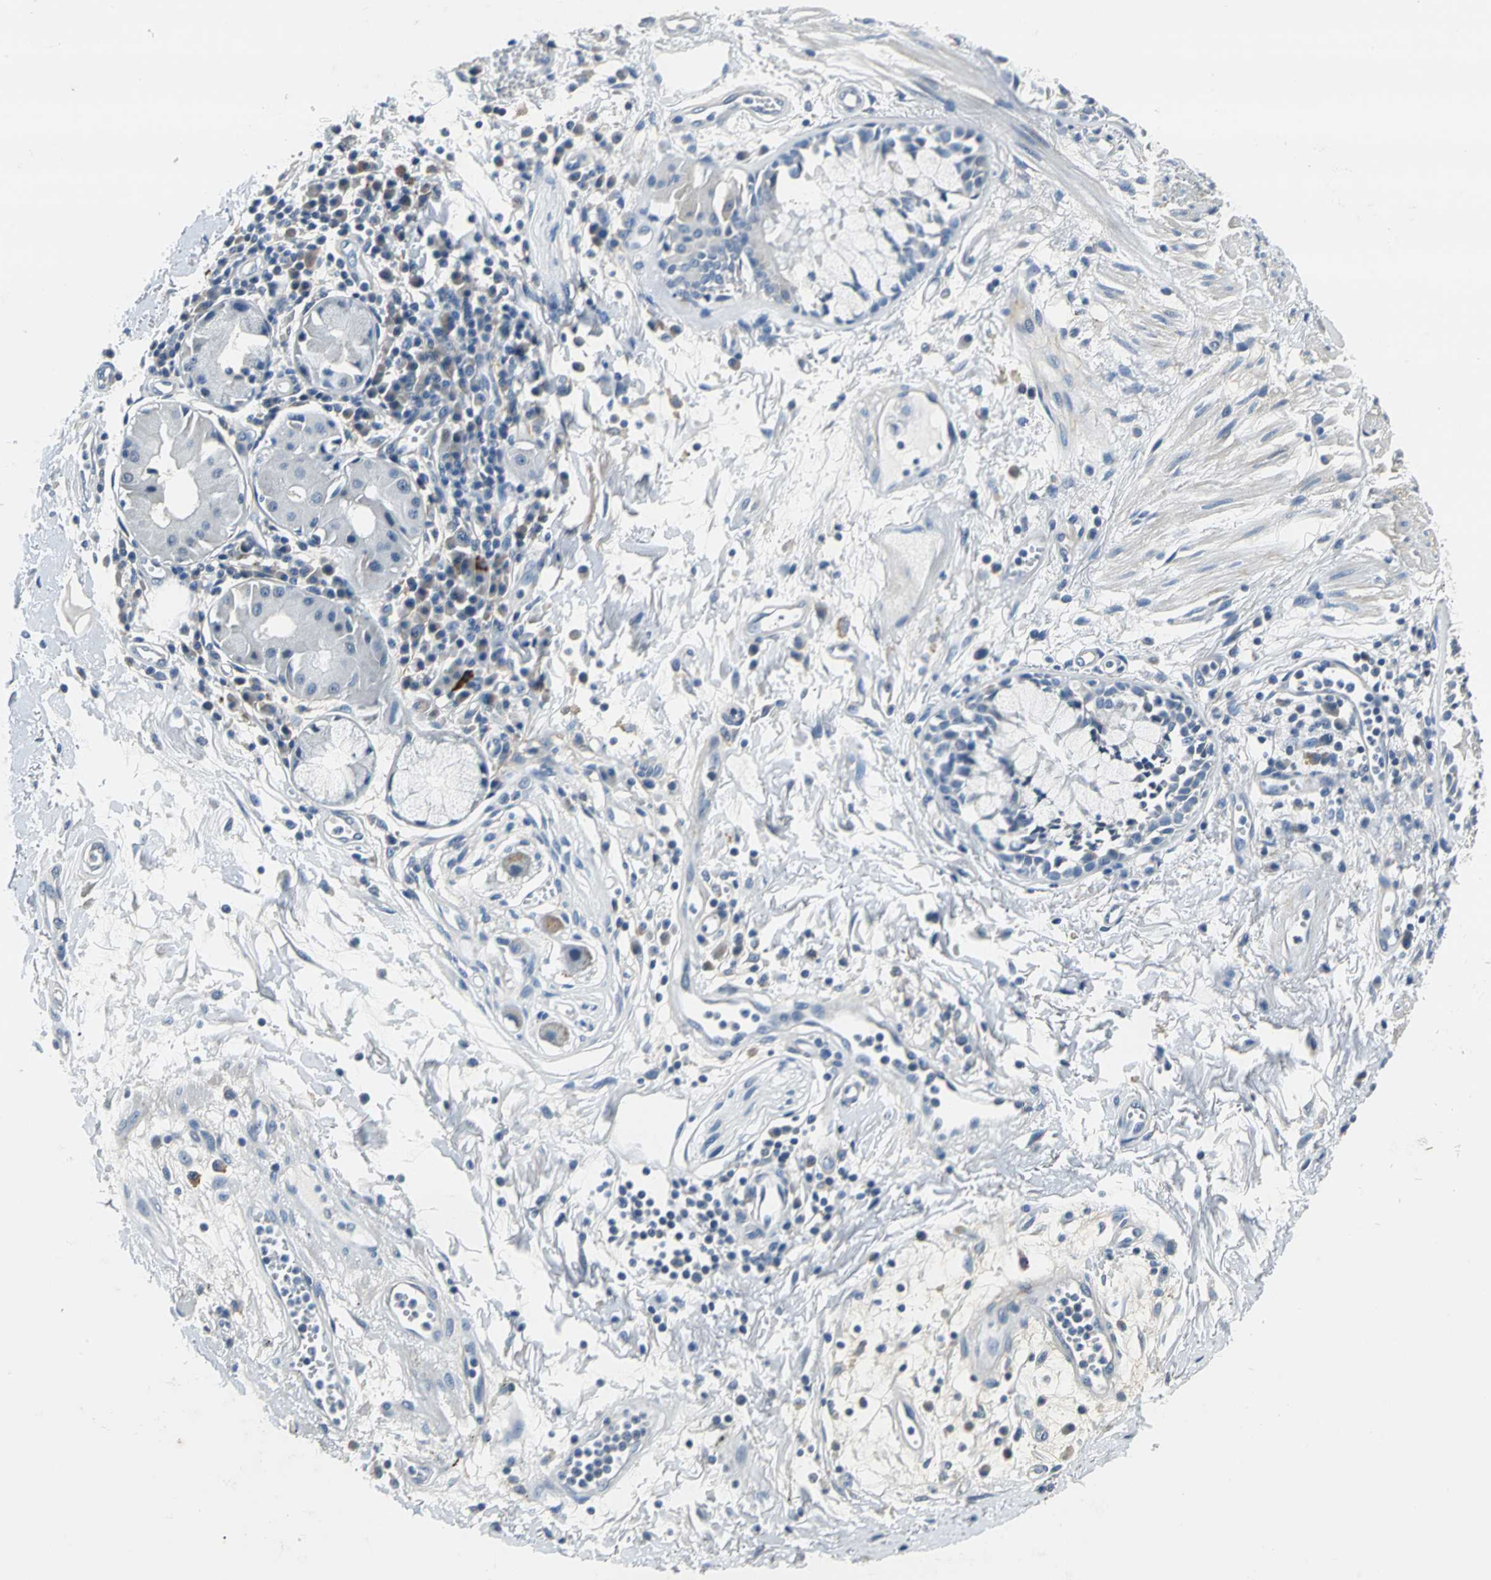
{"staining": {"intensity": "negative", "quantity": "none", "location": "none"}, "tissue": "adipose tissue", "cell_type": "Adipocytes", "image_type": "normal", "snomed": [{"axis": "morphology", "description": "Normal tissue, NOS"}, {"axis": "morphology", "description": "Adenocarcinoma, NOS"}, {"axis": "topography", "description": "Cartilage tissue"}, {"axis": "topography", "description": "Bronchus"}, {"axis": "topography", "description": "Lung"}], "caption": "A high-resolution photomicrograph shows immunohistochemistry staining of unremarkable adipose tissue, which displays no significant staining in adipocytes.", "gene": "ZNF415", "patient": {"sex": "female", "age": 67}}